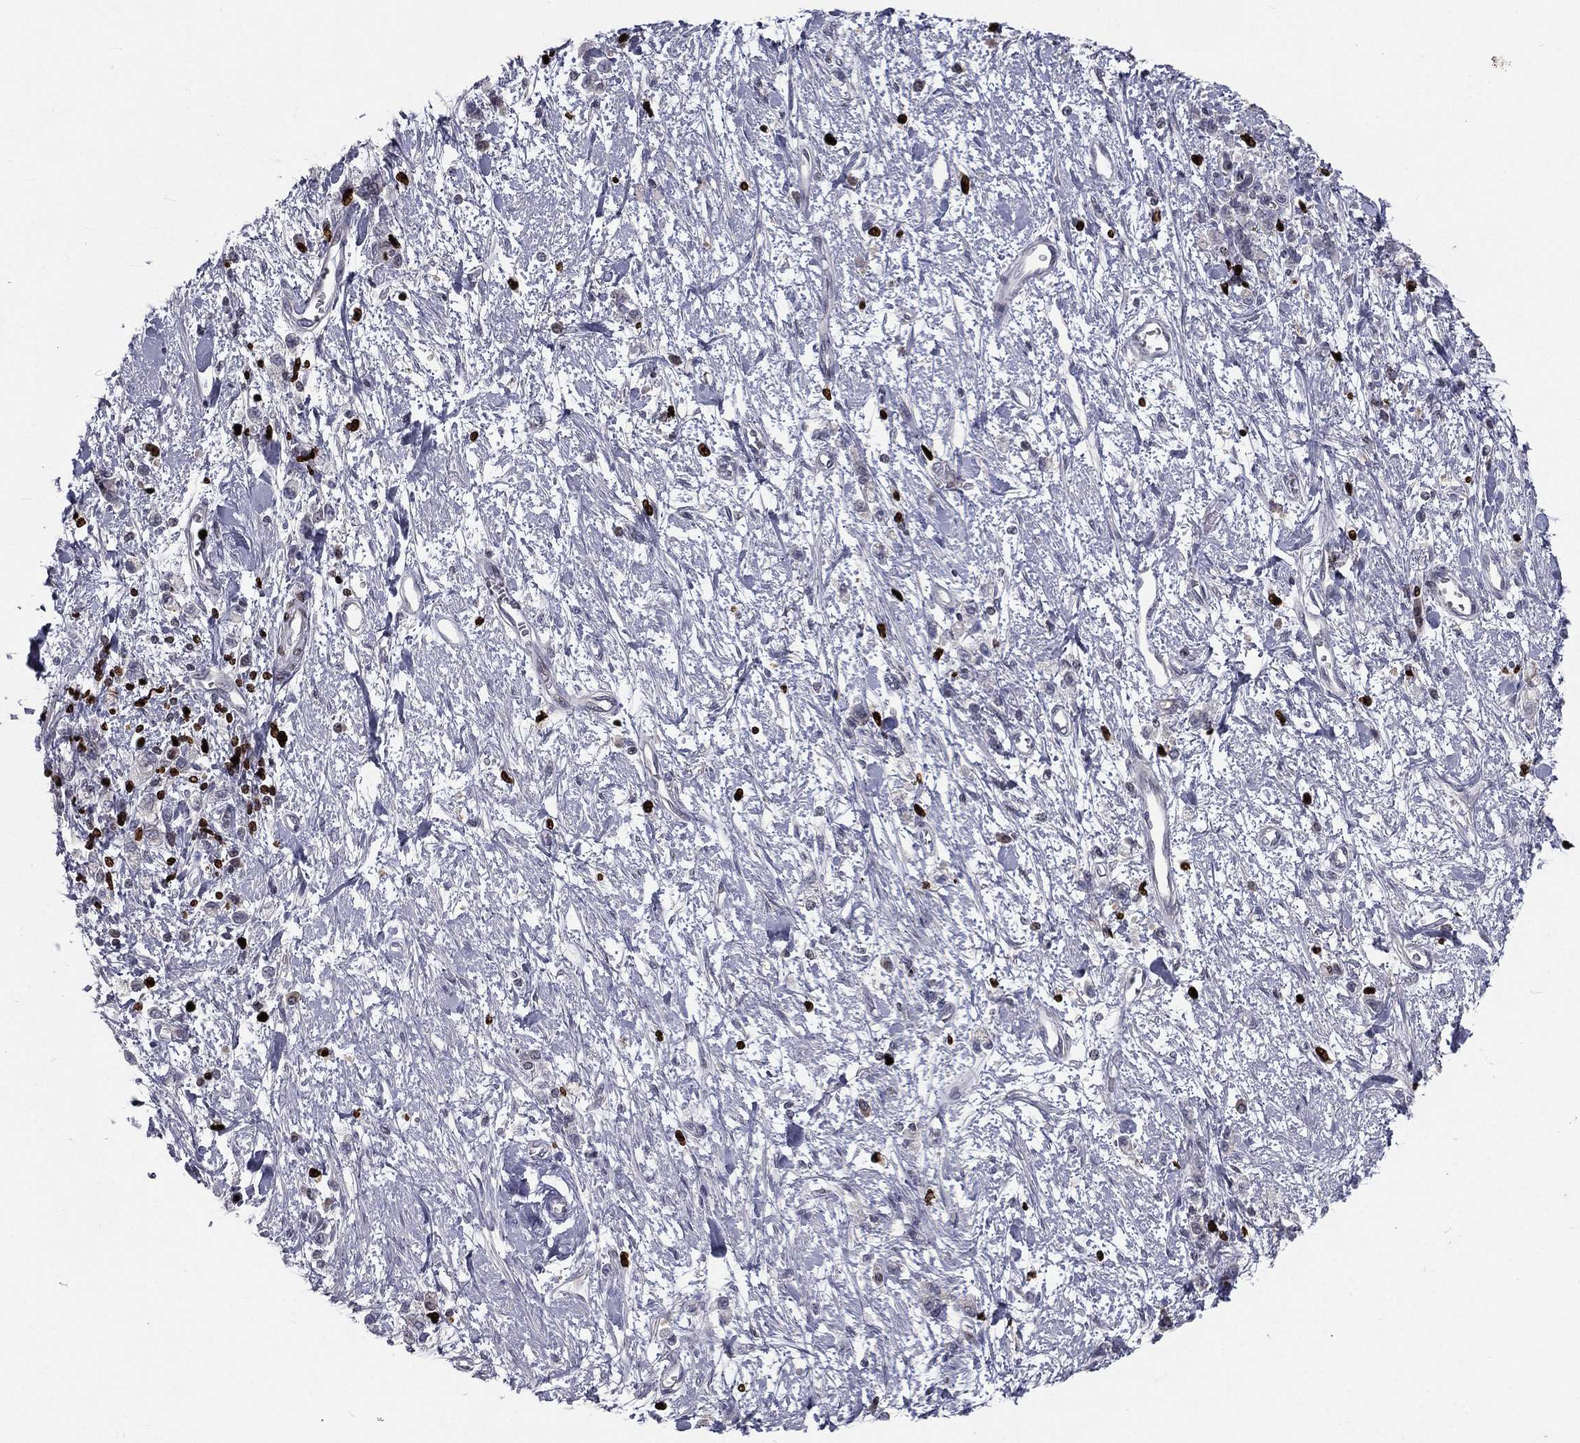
{"staining": {"intensity": "negative", "quantity": "none", "location": "none"}, "tissue": "stomach cancer", "cell_type": "Tumor cells", "image_type": "cancer", "snomed": [{"axis": "morphology", "description": "Adenocarcinoma, NOS"}, {"axis": "topography", "description": "Stomach"}], "caption": "Tumor cells show no significant positivity in stomach cancer (adenocarcinoma).", "gene": "MNDA", "patient": {"sex": "male", "age": 77}}